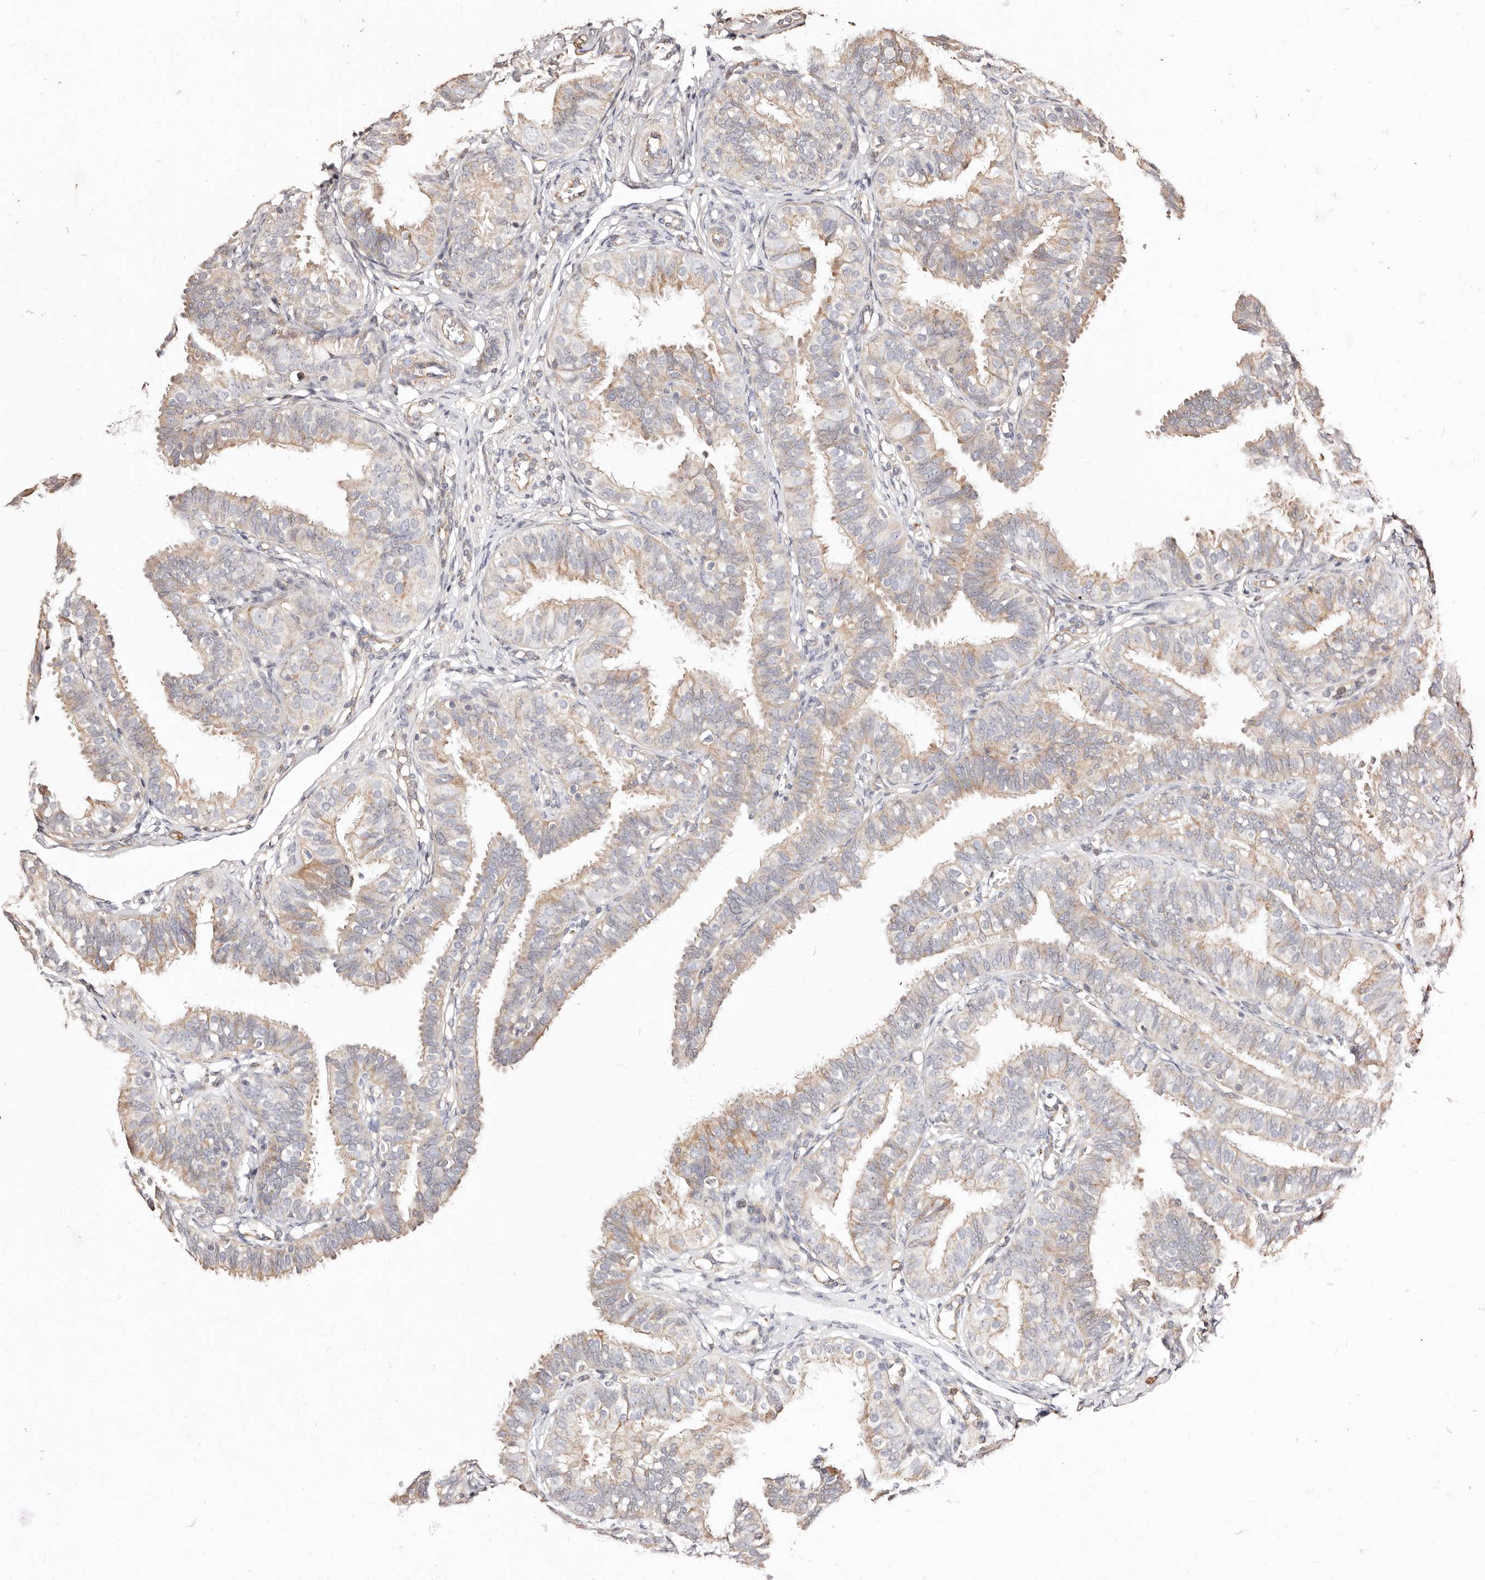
{"staining": {"intensity": "weak", "quantity": "25%-75%", "location": "cytoplasmic/membranous"}, "tissue": "fallopian tube", "cell_type": "Glandular cells", "image_type": "normal", "snomed": [{"axis": "morphology", "description": "Normal tissue, NOS"}, {"axis": "topography", "description": "Fallopian tube"}], "caption": "Weak cytoplasmic/membranous positivity for a protein is seen in about 25%-75% of glandular cells of benign fallopian tube using IHC.", "gene": "MAPK1", "patient": {"sex": "female", "age": 35}}